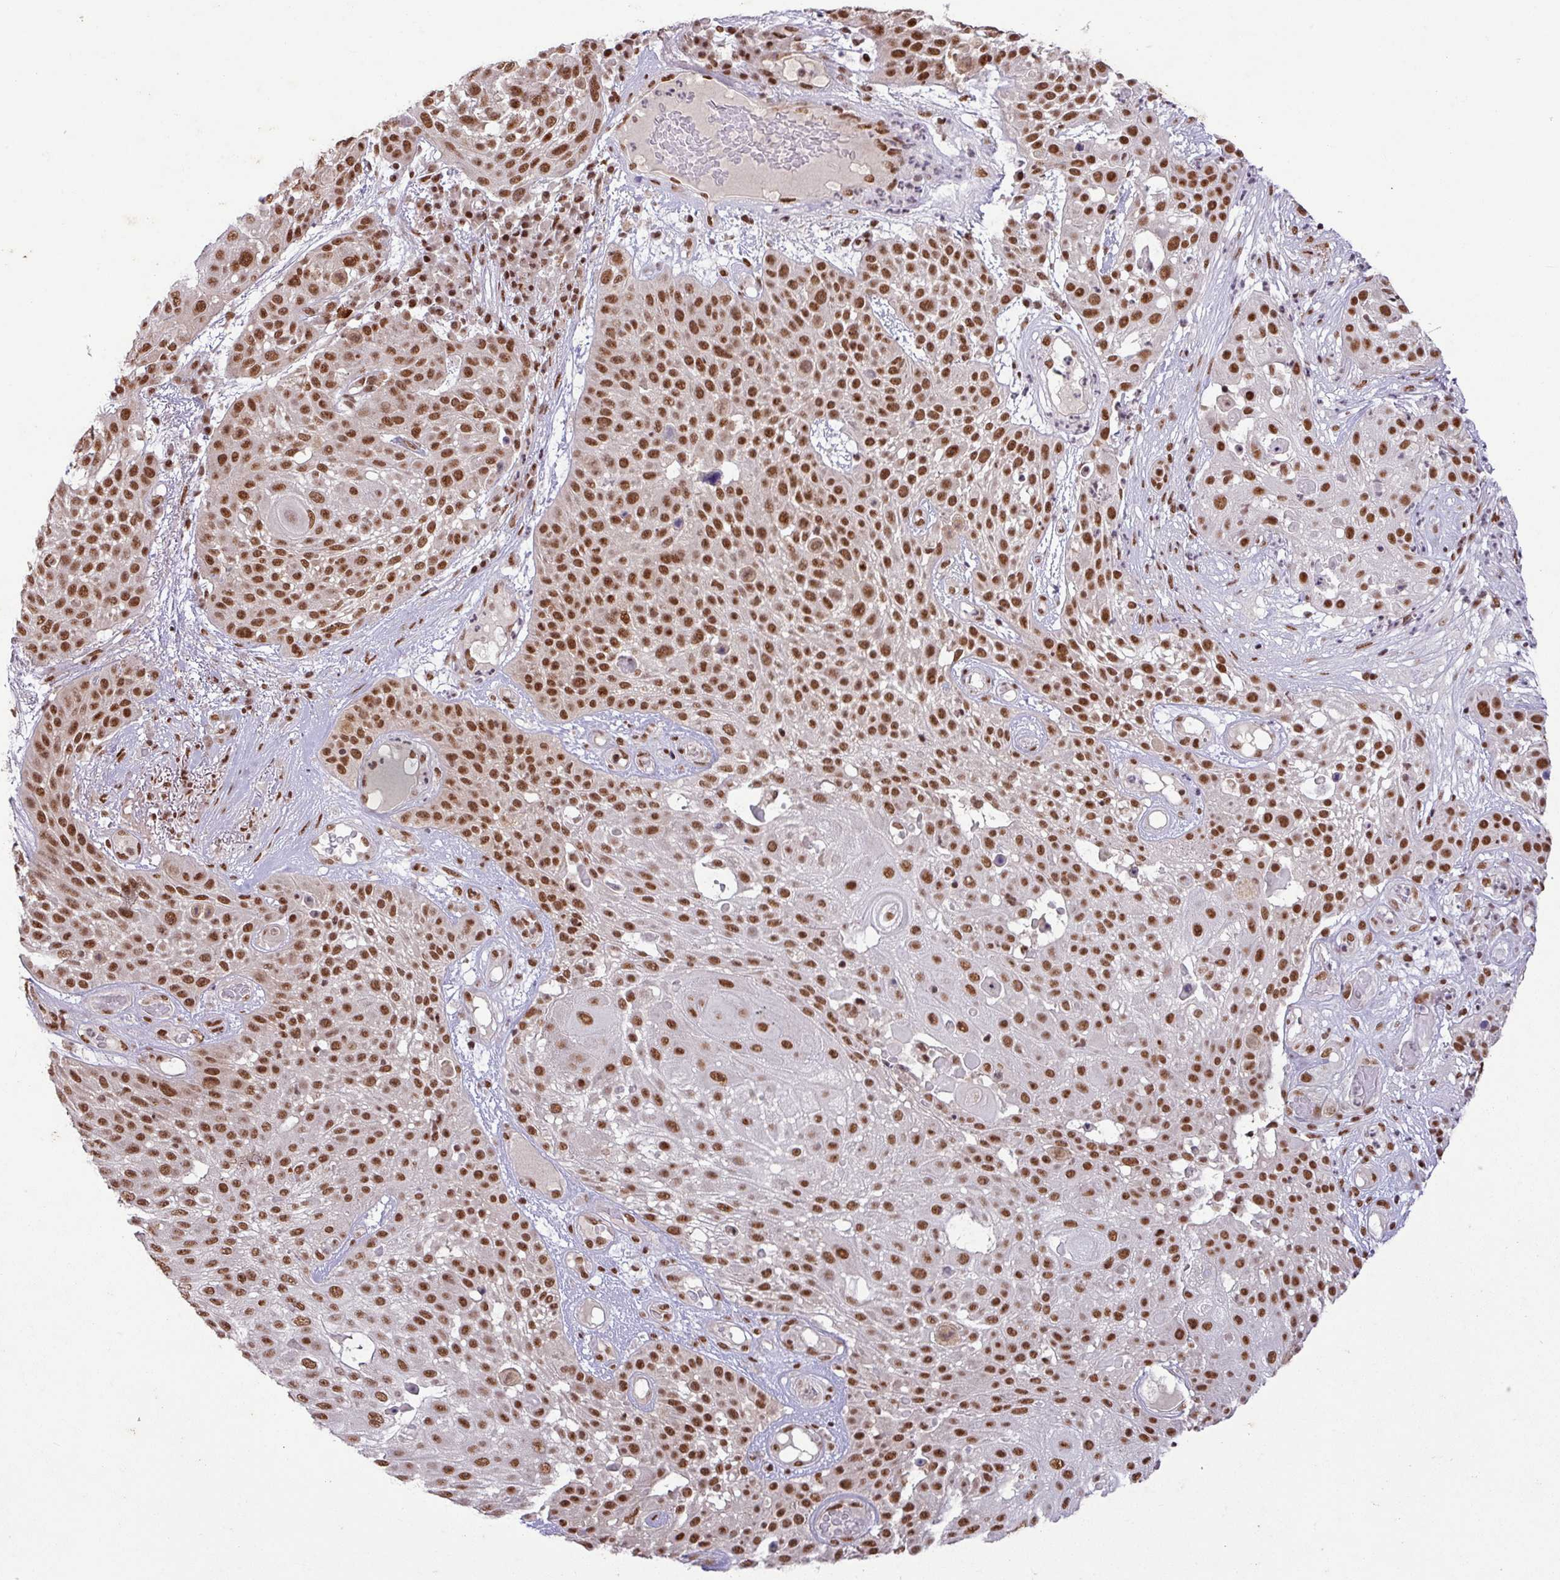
{"staining": {"intensity": "strong", "quantity": ">75%", "location": "nuclear"}, "tissue": "skin cancer", "cell_type": "Tumor cells", "image_type": "cancer", "snomed": [{"axis": "morphology", "description": "Squamous cell carcinoma, NOS"}, {"axis": "topography", "description": "Skin"}], "caption": "Skin cancer (squamous cell carcinoma) stained with a protein marker displays strong staining in tumor cells.", "gene": "SRSF2", "patient": {"sex": "female", "age": 86}}